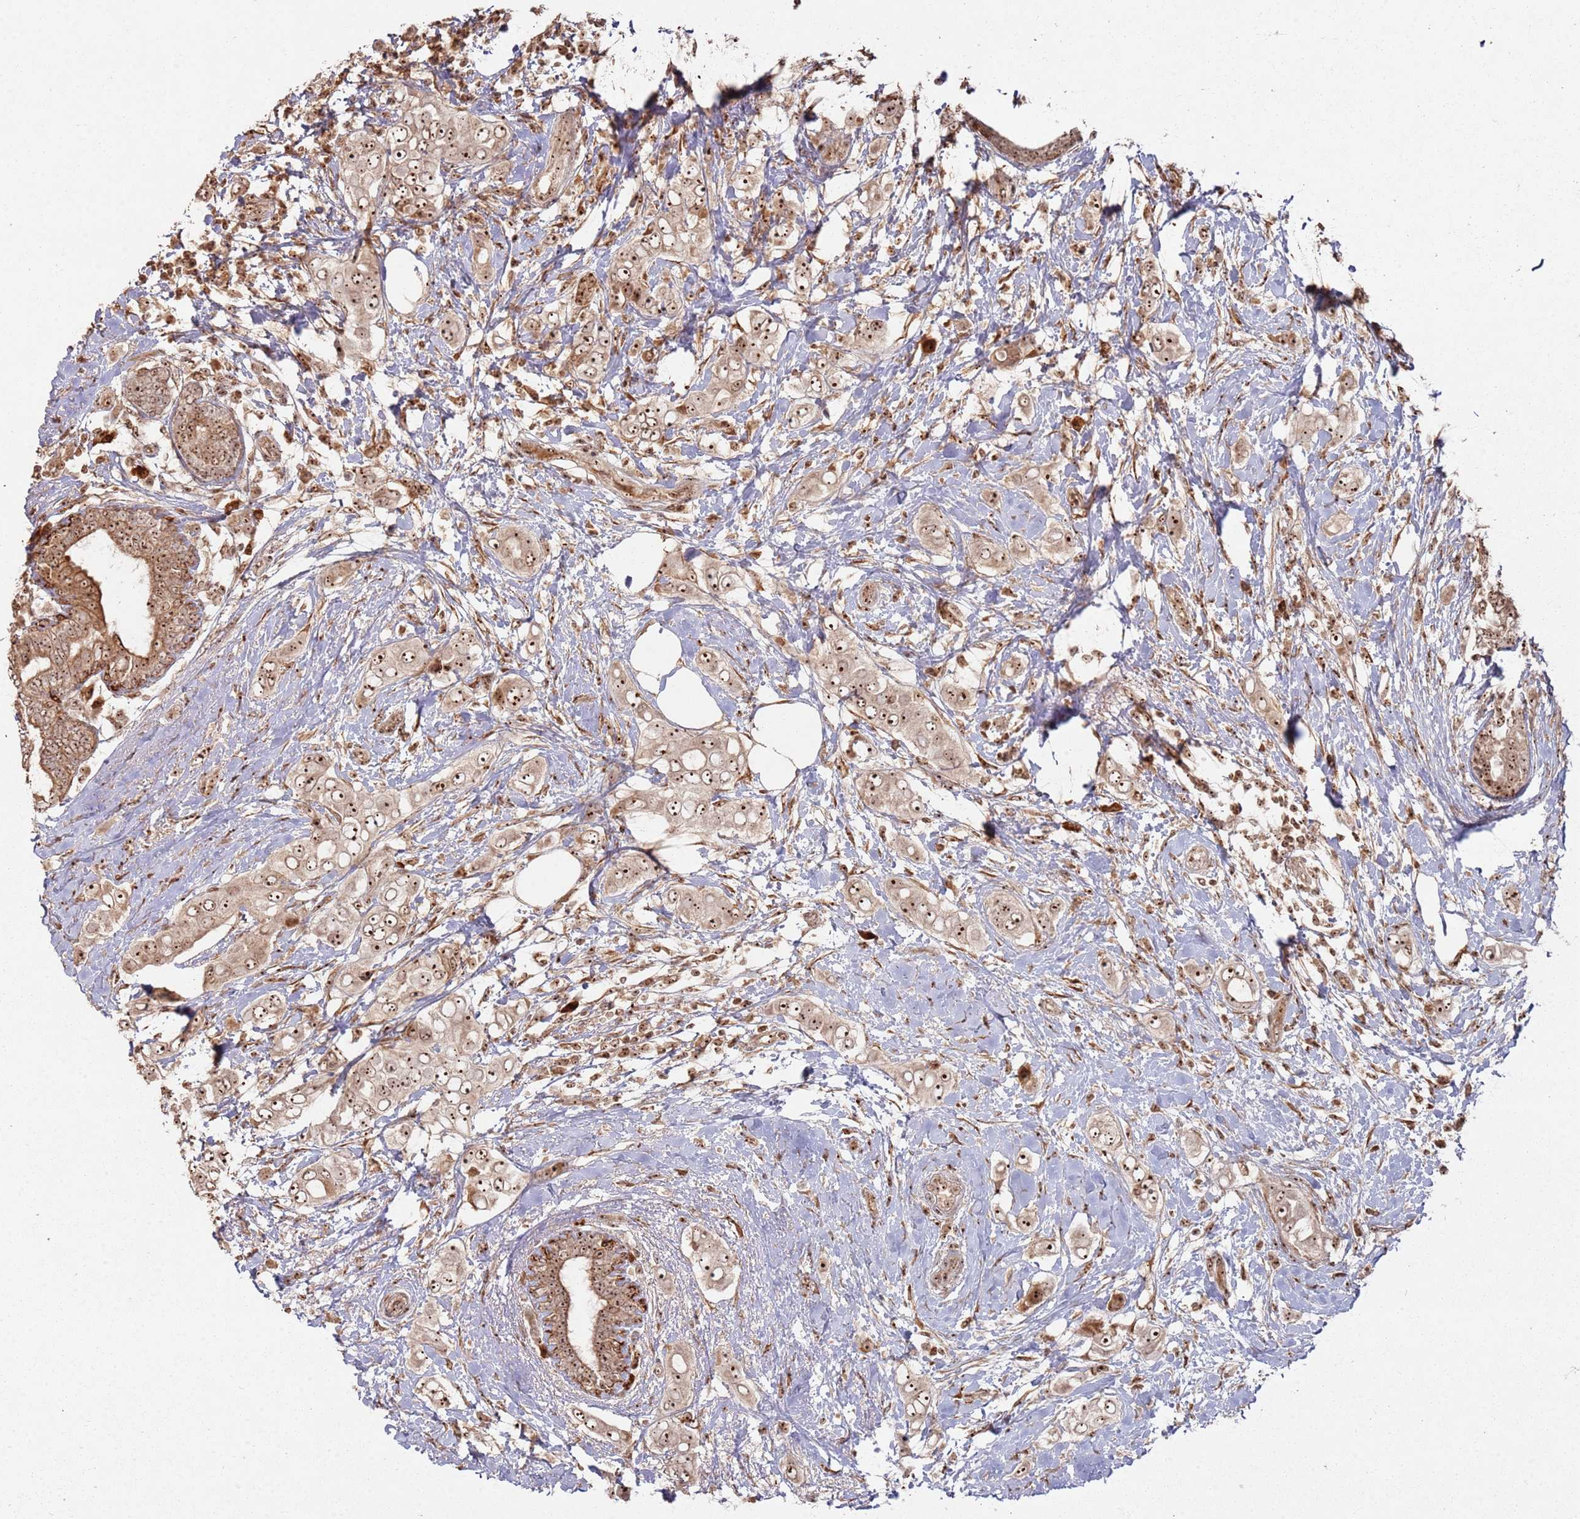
{"staining": {"intensity": "strong", "quantity": ">75%", "location": "nuclear"}, "tissue": "breast cancer", "cell_type": "Tumor cells", "image_type": "cancer", "snomed": [{"axis": "morphology", "description": "Lobular carcinoma"}, {"axis": "topography", "description": "Breast"}], "caption": "Protein expression analysis of human breast cancer reveals strong nuclear positivity in approximately >75% of tumor cells. (Brightfield microscopy of DAB IHC at high magnification).", "gene": "UTP11", "patient": {"sex": "female", "age": 51}}